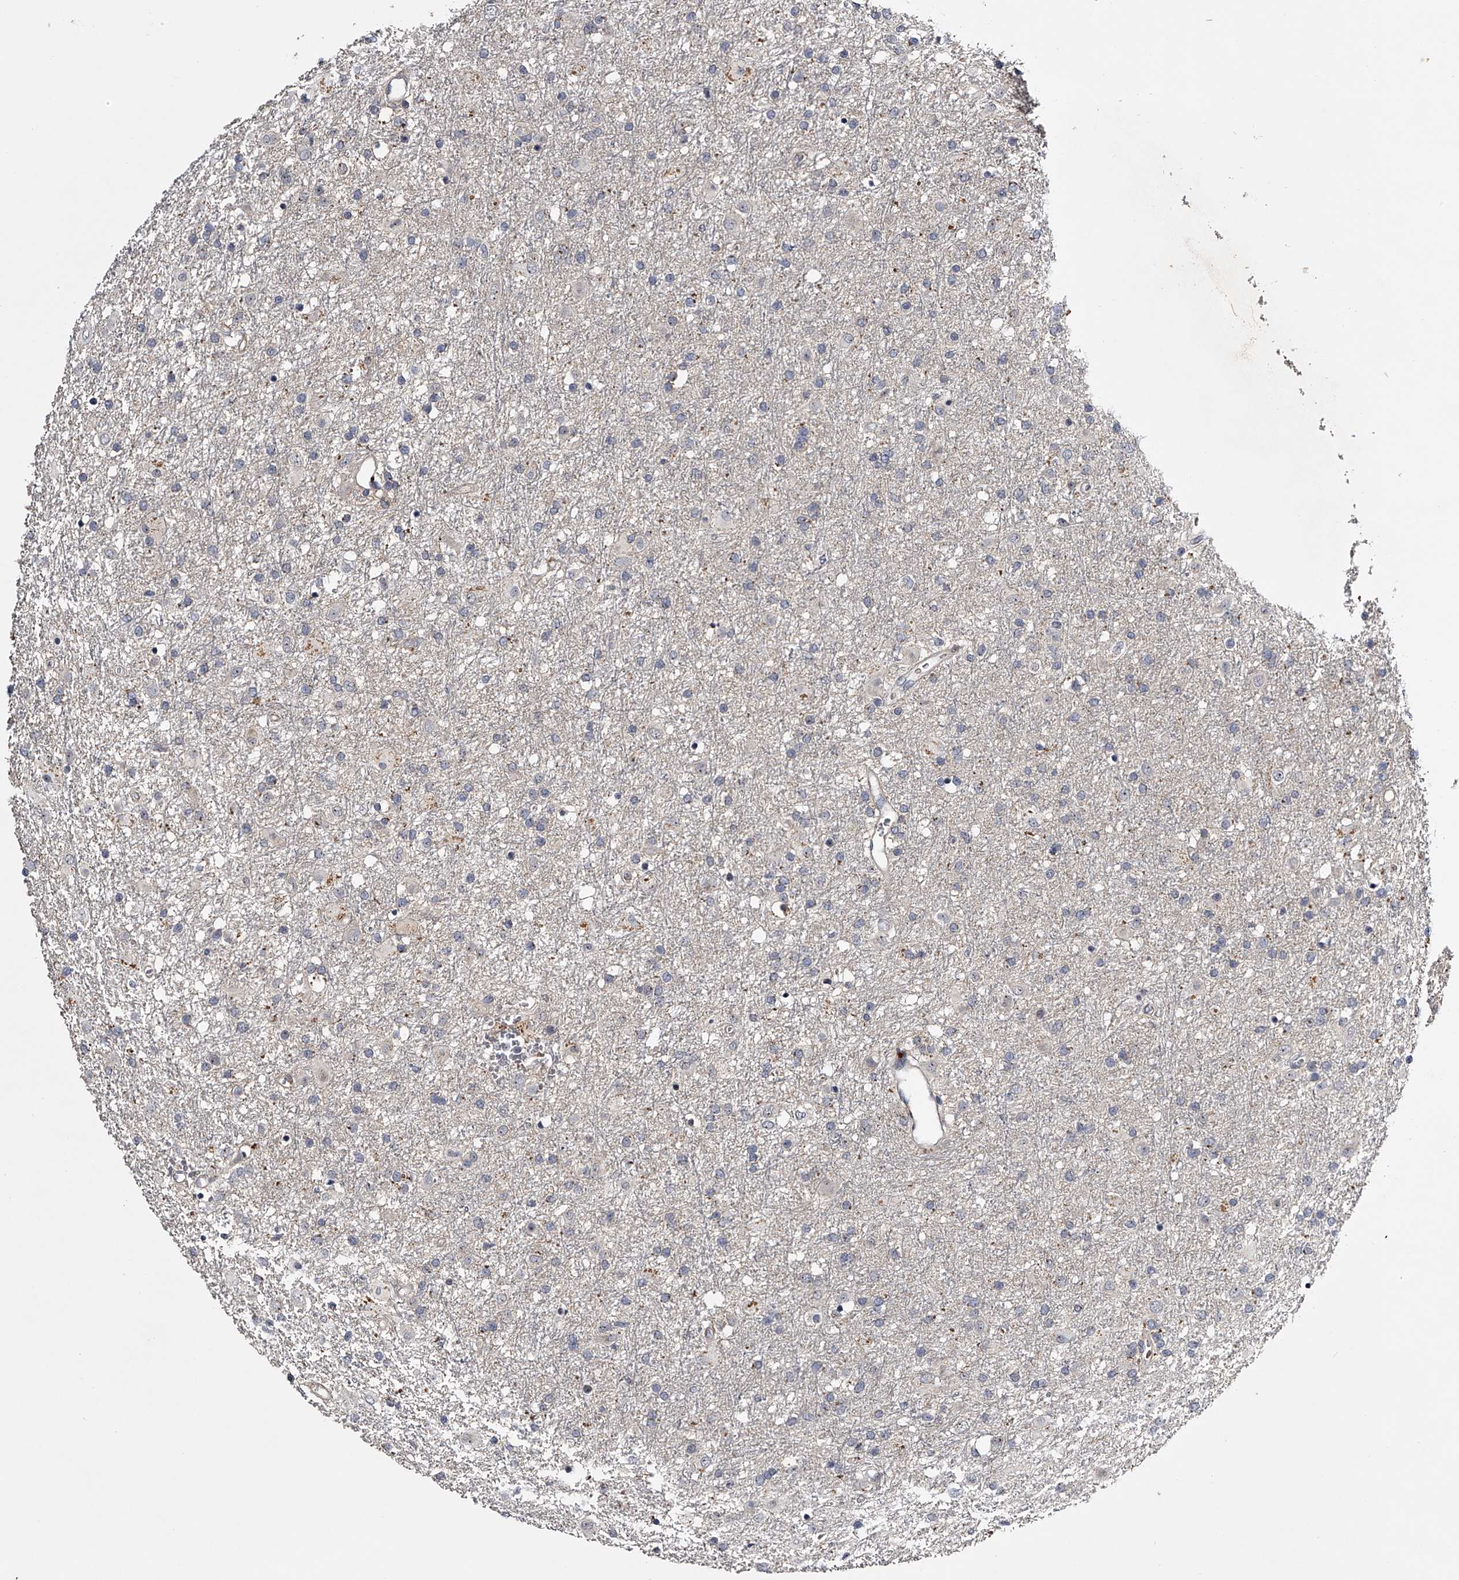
{"staining": {"intensity": "negative", "quantity": "none", "location": "none"}, "tissue": "glioma", "cell_type": "Tumor cells", "image_type": "cancer", "snomed": [{"axis": "morphology", "description": "Glioma, malignant, Low grade"}, {"axis": "topography", "description": "Brain"}], "caption": "This photomicrograph is of glioma stained with immunohistochemistry to label a protein in brown with the nuclei are counter-stained blue. There is no staining in tumor cells.", "gene": "MDN1", "patient": {"sex": "male", "age": 65}}